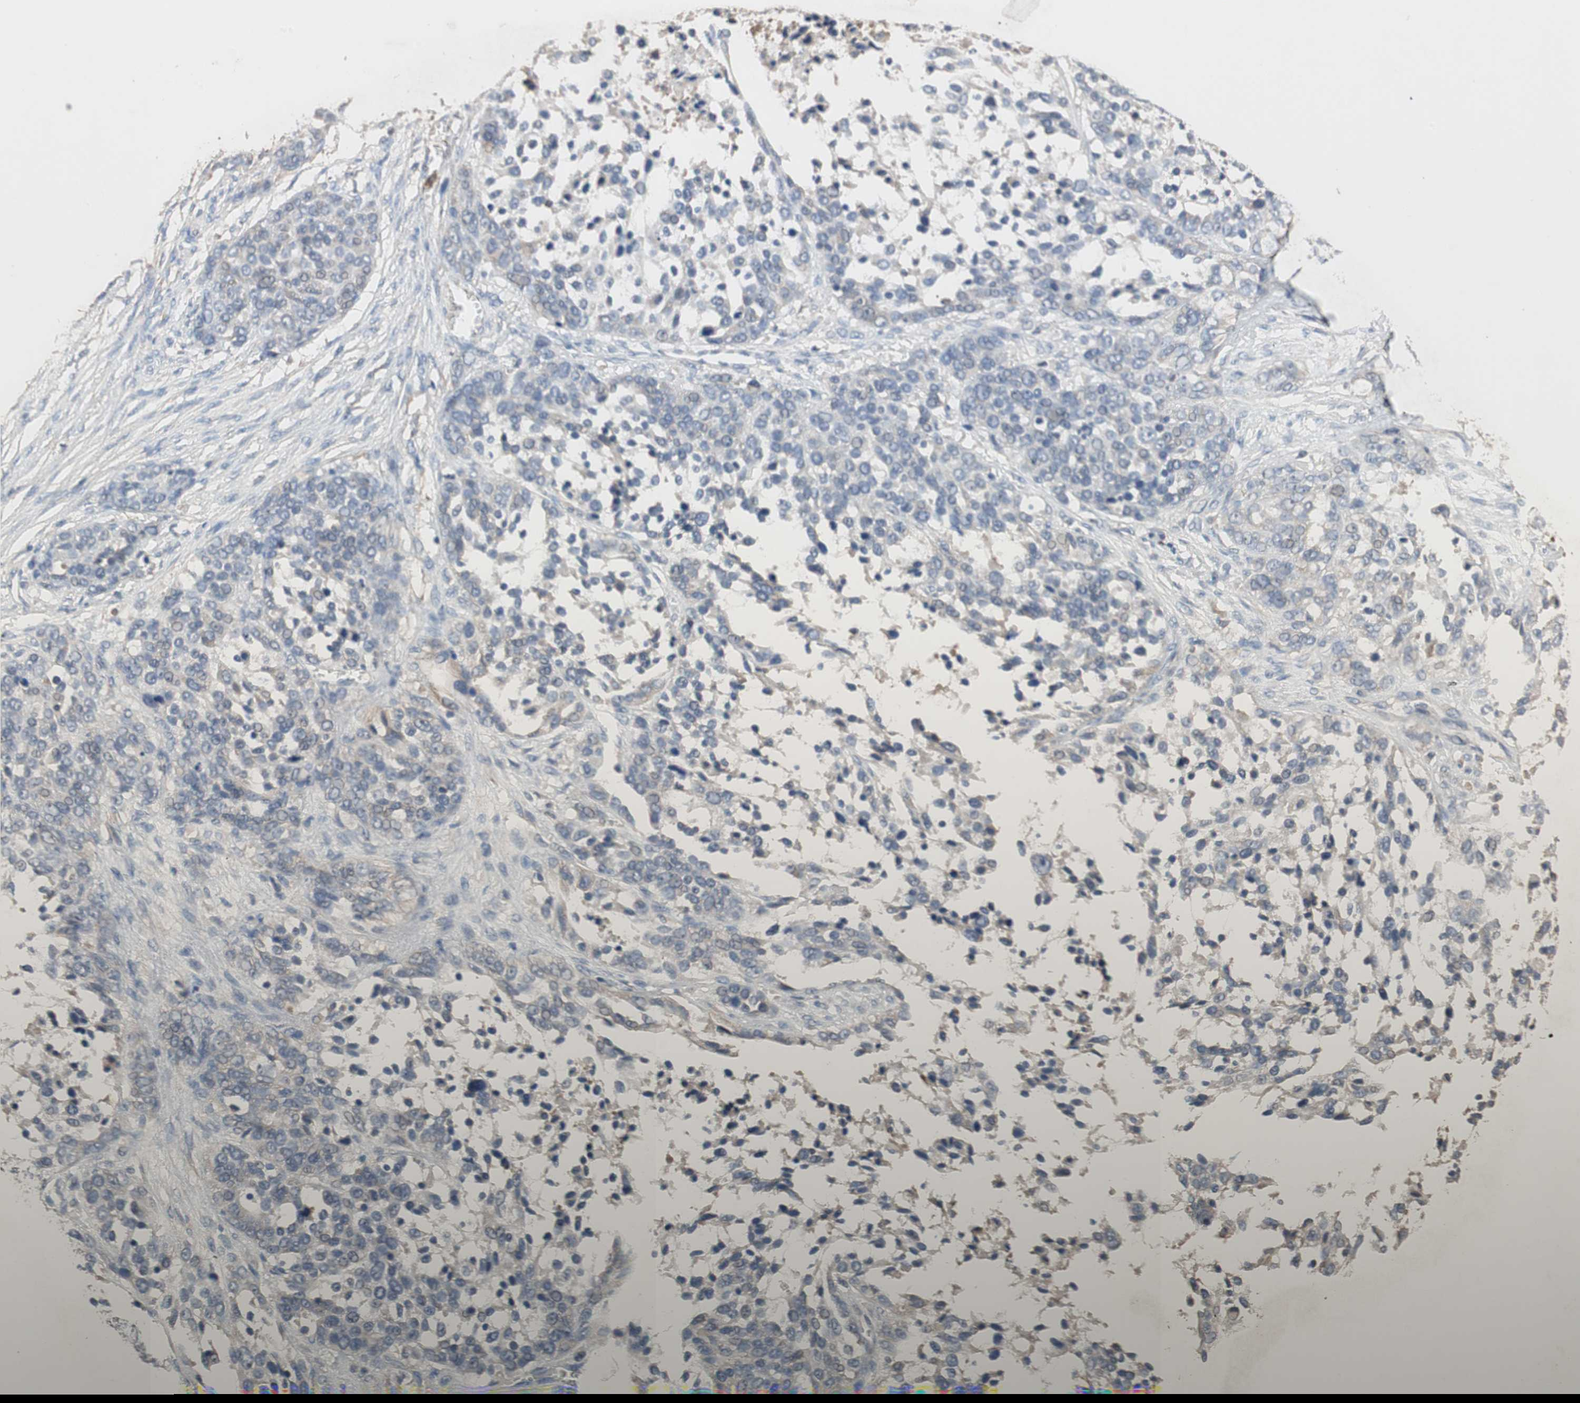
{"staining": {"intensity": "weak", "quantity": "<25%", "location": "cytoplasmic/membranous"}, "tissue": "ovarian cancer", "cell_type": "Tumor cells", "image_type": "cancer", "snomed": [{"axis": "morphology", "description": "Cystadenocarcinoma, serous, NOS"}, {"axis": "topography", "description": "Ovary"}], "caption": "Photomicrograph shows no protein expression in tumor cells of serous cystadenocarcinoma (ovarian) tissue. Brightfield microscopy of immunohistochemistry (IHC) stained with DAB (brown) and hematoxylin (blue), captured at high magnification.", "gene": "ADAP1", "patient": {"sex": "female", "age": 44}}